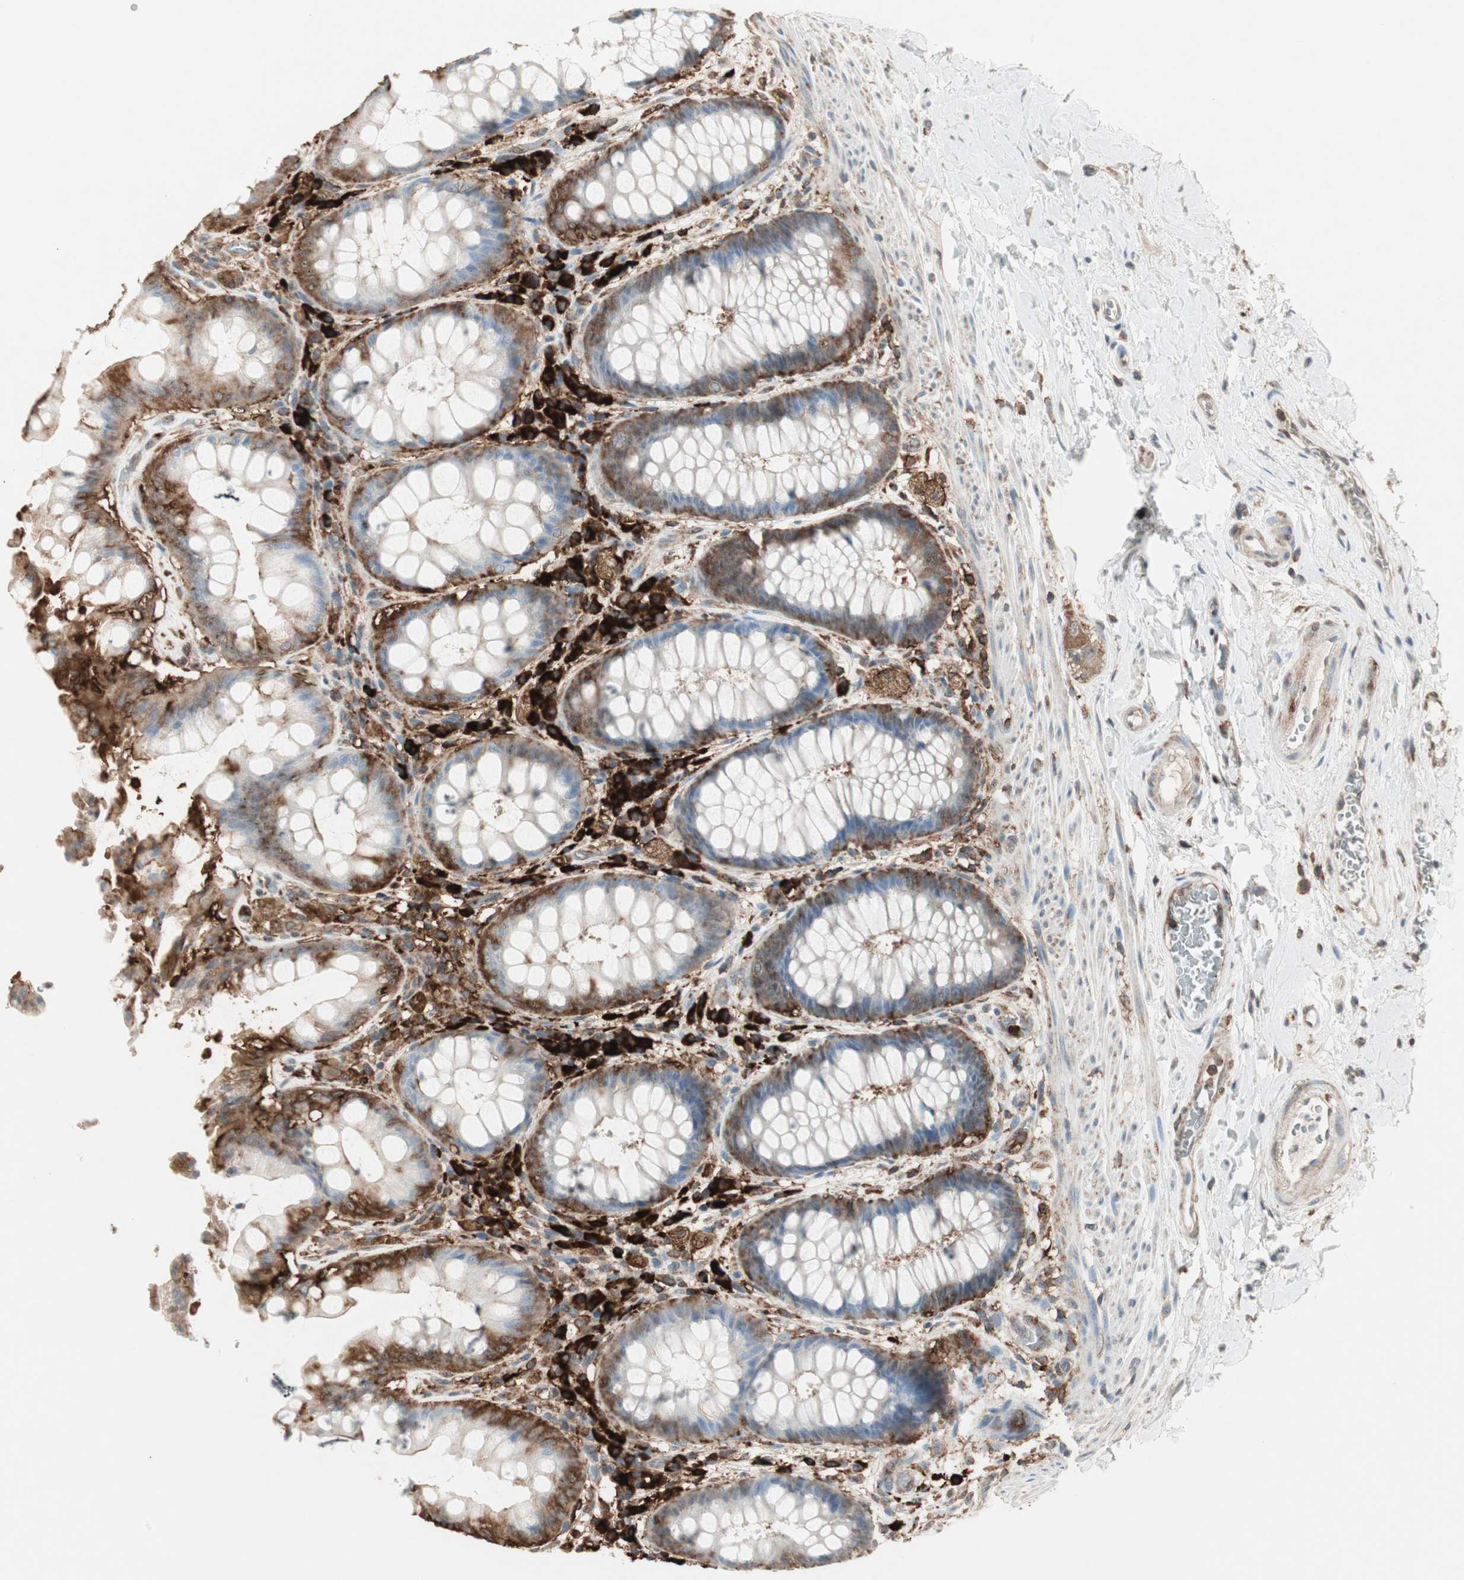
{"staining": {"intensity": "strong", "quantity": "25%-75%", "location": "cytoplasmic/membranous"}, "tissue": "rectum", "cell_type": "Glandular cells", "image_type": "normal", "snomed": [{"axis": "morphology", "description": "Normal tissue, NOS"}, {"axis": "topography", "description": "Rectum"}], "caption": "An immunohistochemistry (IHC) micrograph of benign tissue is shown. Protein staining in brown highlights strong cytoplasmic/membranous positivity in rectum within glandular cells. (DAB (3,3'-diaminobenzidine) IHC, brown staining for protein, blue staining for nuclei).", "gene": "MMP3", "patient": {"sex": "female", "age": 46}}